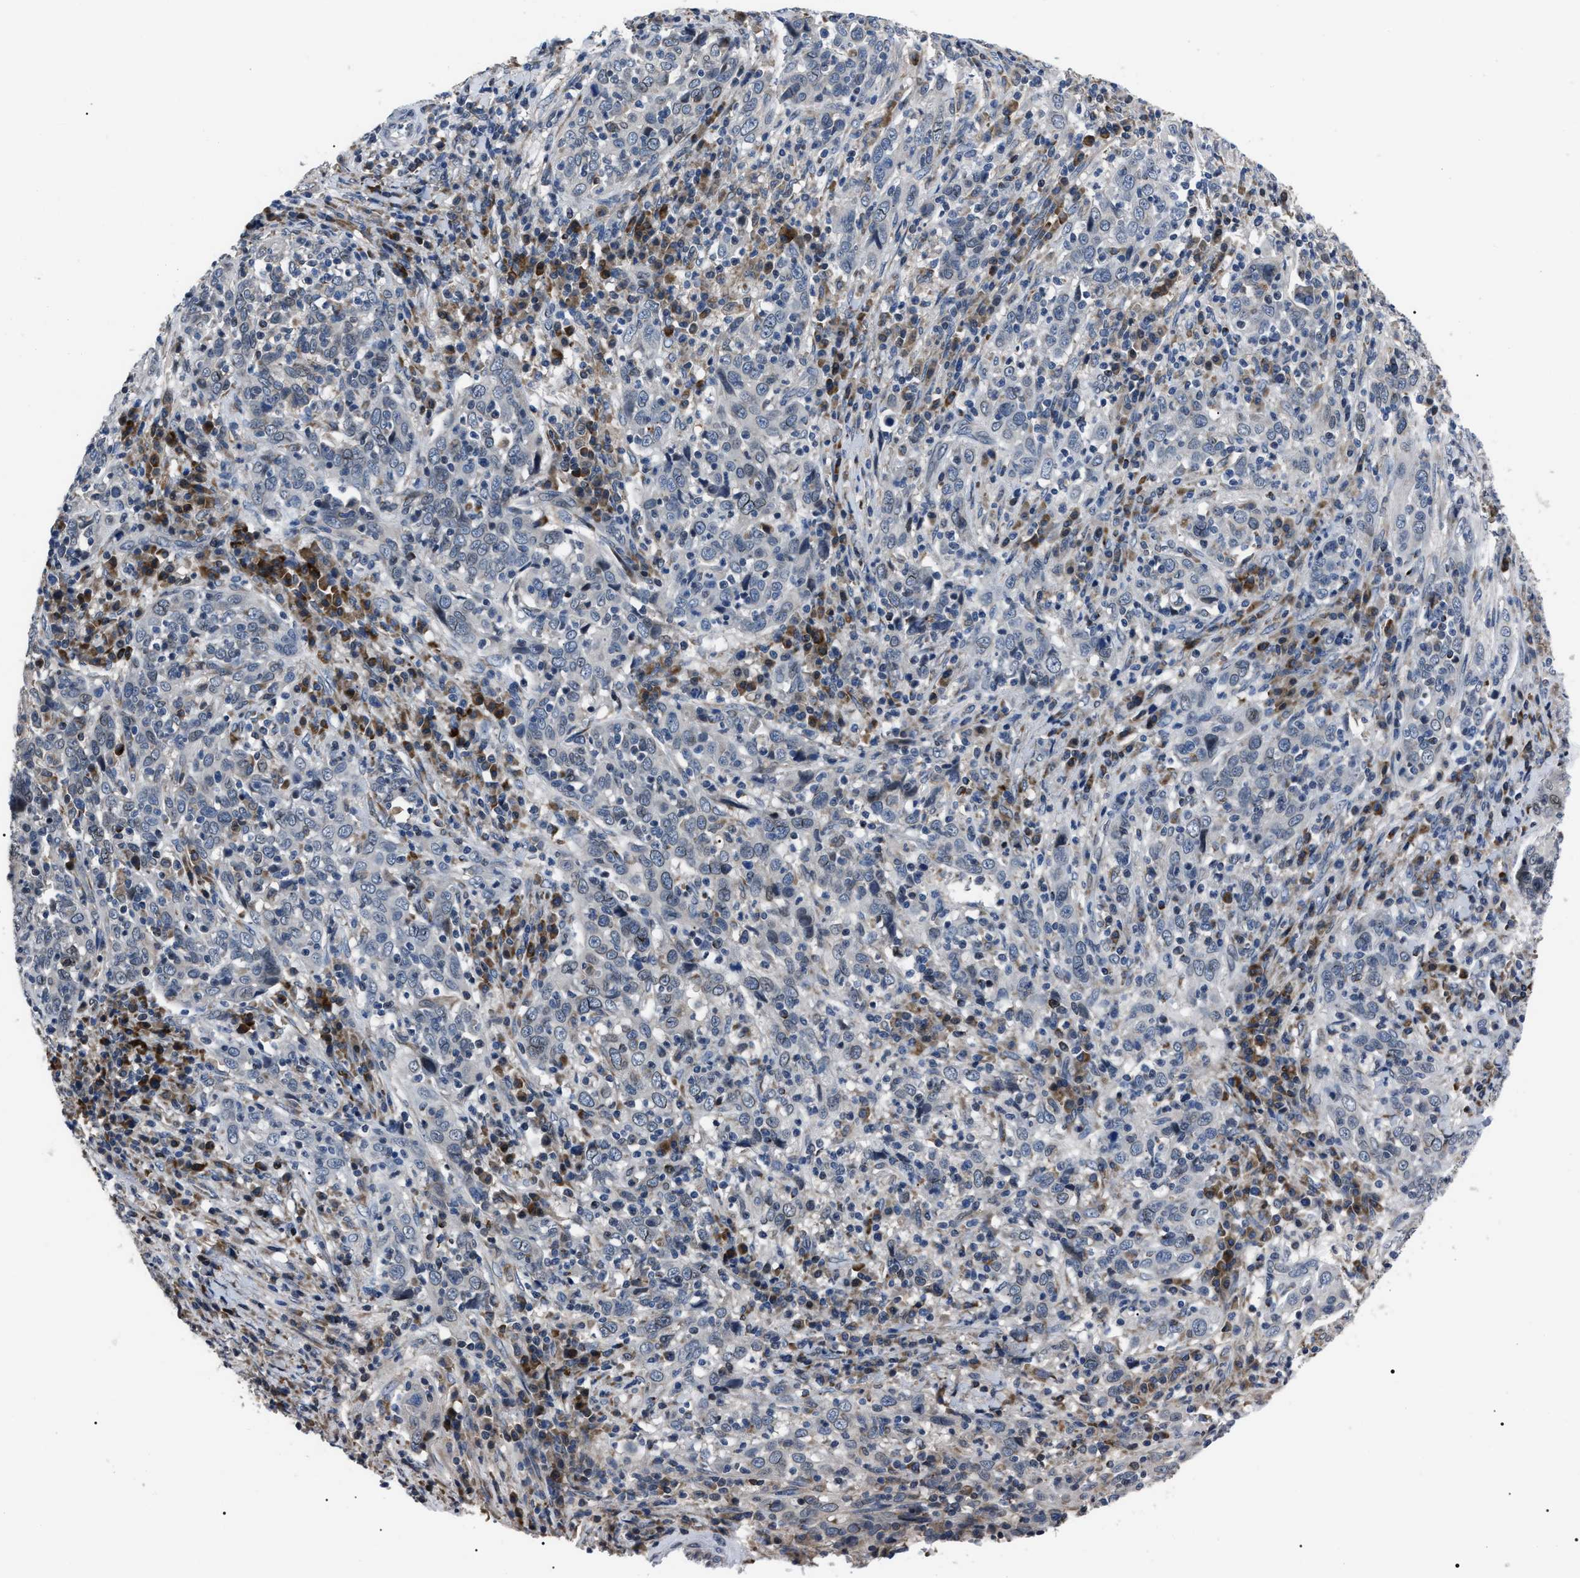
{"staining": {"intensity": "weak", "quantity": "25%-75%", "location": "cytoplasmic/membranous"}, "tissue": "cervical cancer", "cell_type": "Tumor cells", "image_type": "cancer", "snomed": [{"axis": "morphology", "description": "Squamous cell carcinoma, NOS"}, {"axis": "topography", "description": "Cervix"}], "caption": "Protein expression by IHC reveals weak cytoplasmic/membranous expression in about 25%-75% of tumor cells in cervical cancer.", "gene": "LRRC14", "patient": {"sex": "female", "age": 46}}